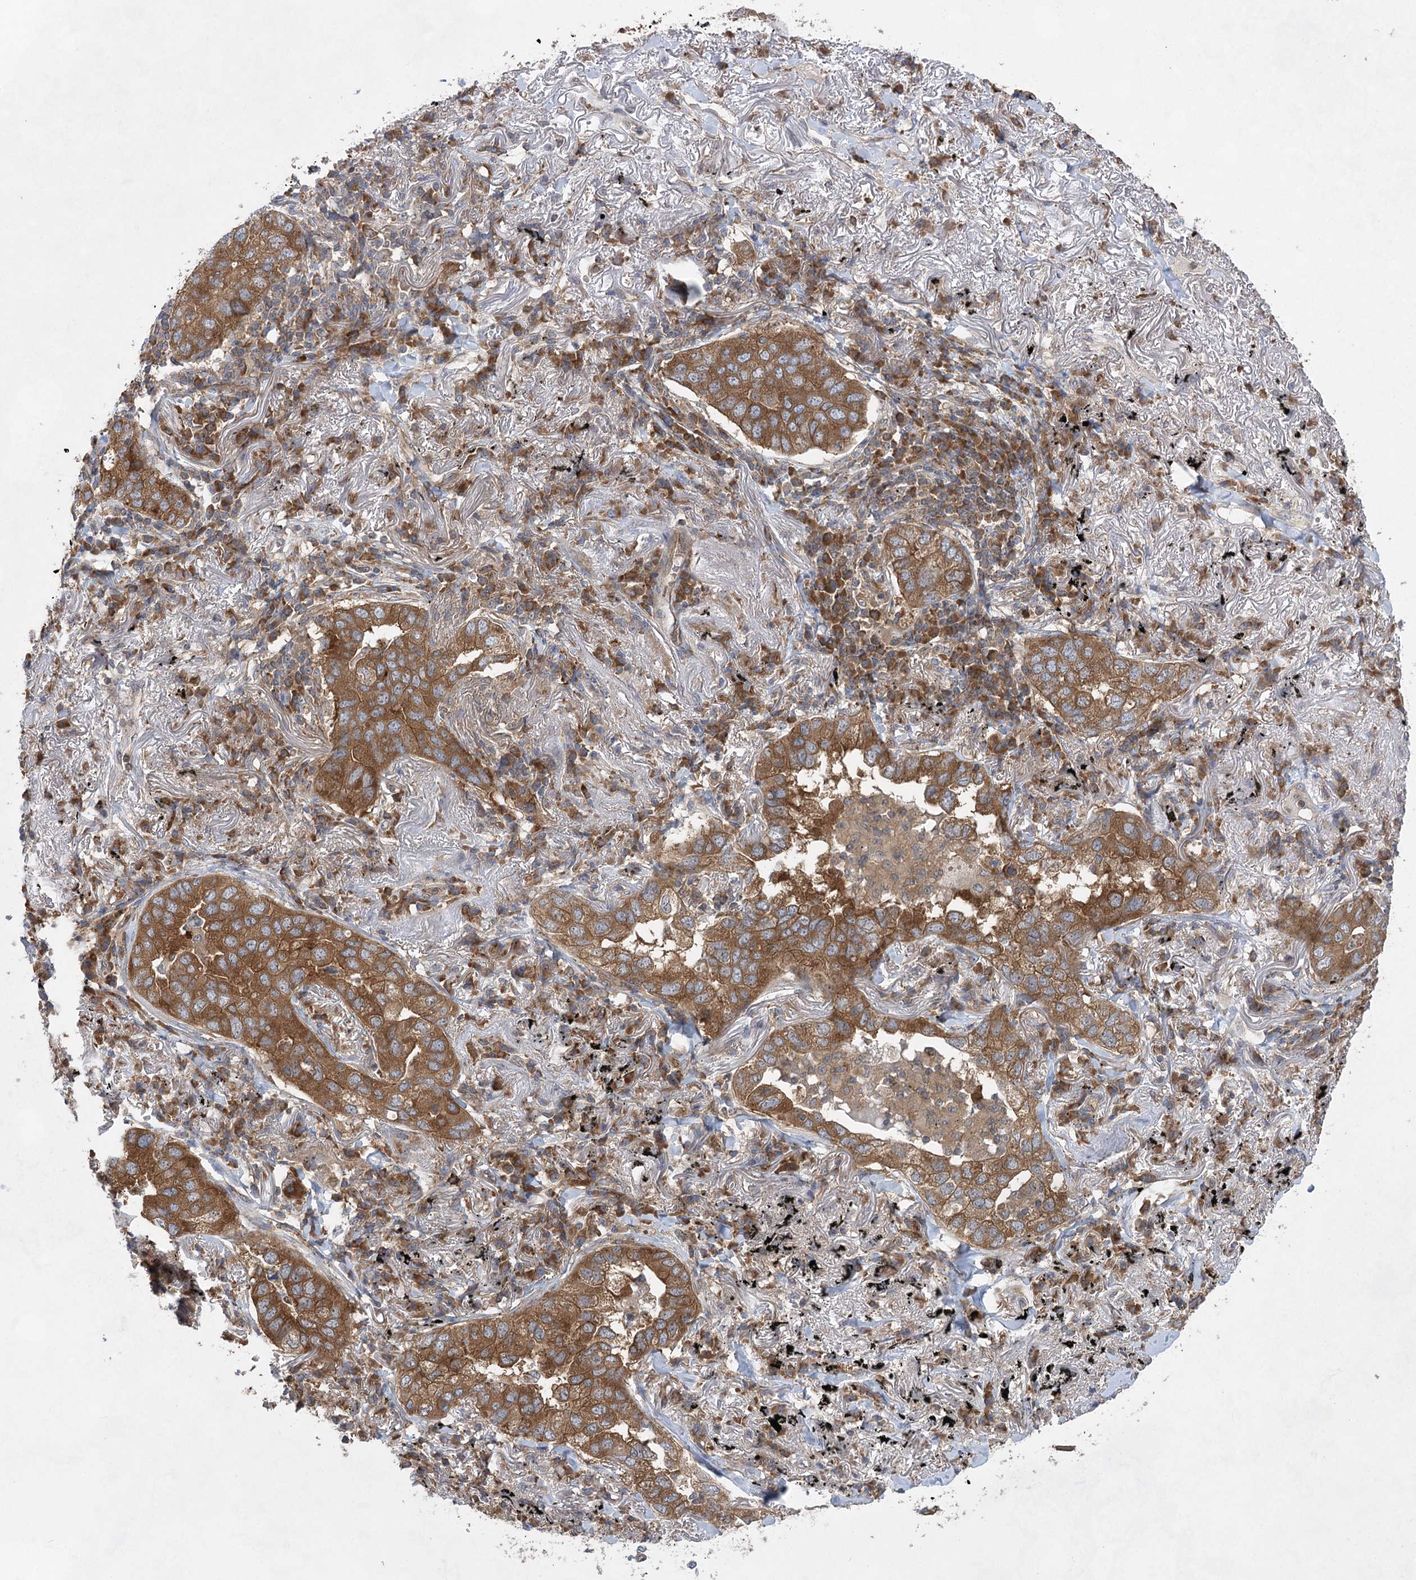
{"staining": {"intensity": "moderate", "quantity": ">75%", "location": "cytoplasmic/membranous"}, "tissue": "lung cancer", "cell_type": "Tumor cells", "image_type": "cancer", "snomed": [{"axis": "morphology", "description": "Adenocarcinoma, NOS"}, {"axis": "topography", "description": "Lung"}], "caption": "A brown stain highlights moderate cytoplasmic/membranous staining of a protein in lung cancer (adenocarcinoma) tumor cells.", "gene": "EIF3A", "patient": {"sex": "male", "age": 65}}